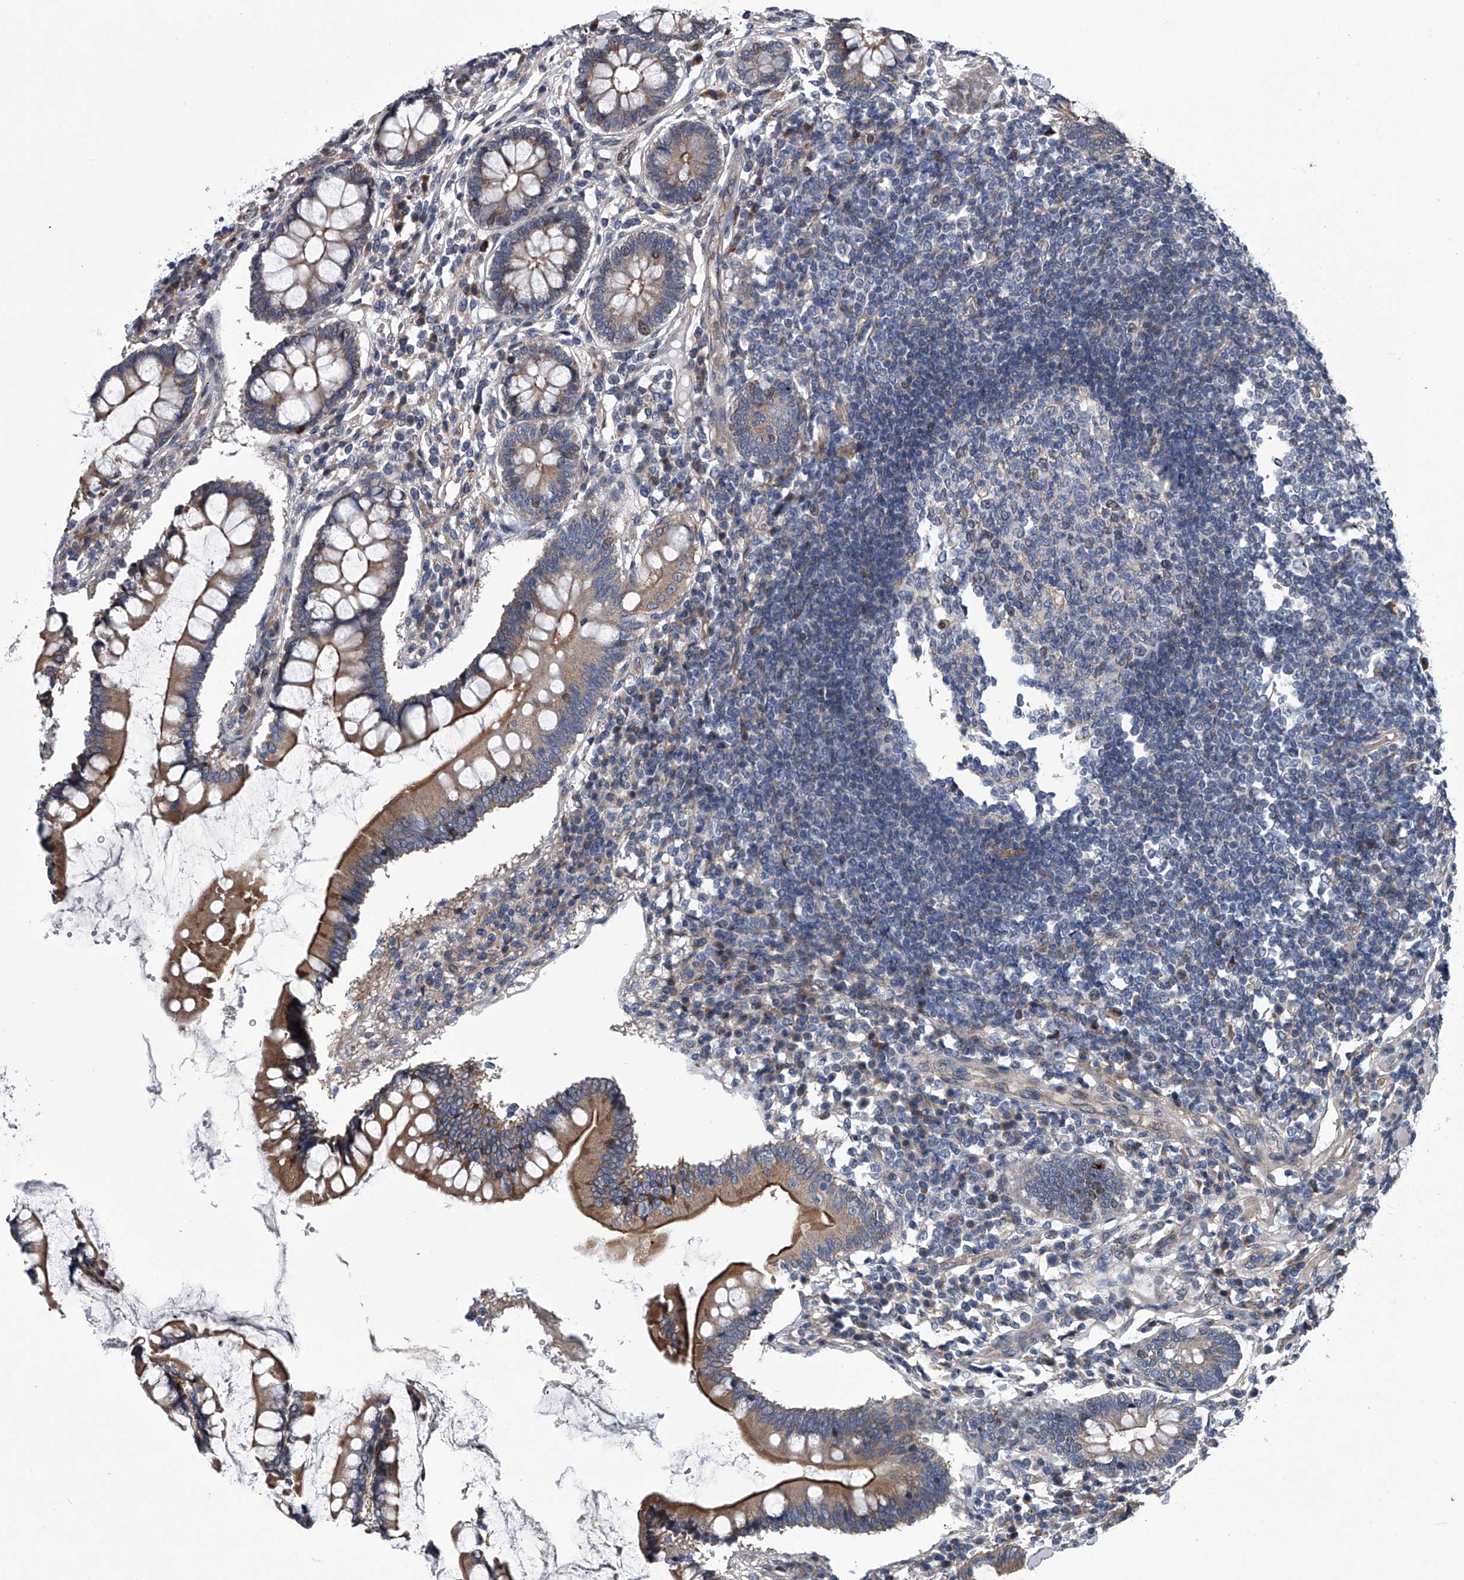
{"staining": {"intensity": "weak", "quantity": "25%-75%", "location": "cytoplasmic/membranous"}, "tissue": "colon", "cell_type": "Endothelial cells", "image_type": "normal", "snomed": [{"axis": "morphology", "description": "Normal tissue, NOS"}, {"axis": "topography", "description": "Colon"}], "caption": "Immunohistochemistry of normal colon shows low levels of weak cytoplasmic/membranous staining in about 25%-75% of endothelial cells.", "gene": "ABCG1", "patient": {"sex": "female", "age": 79}}